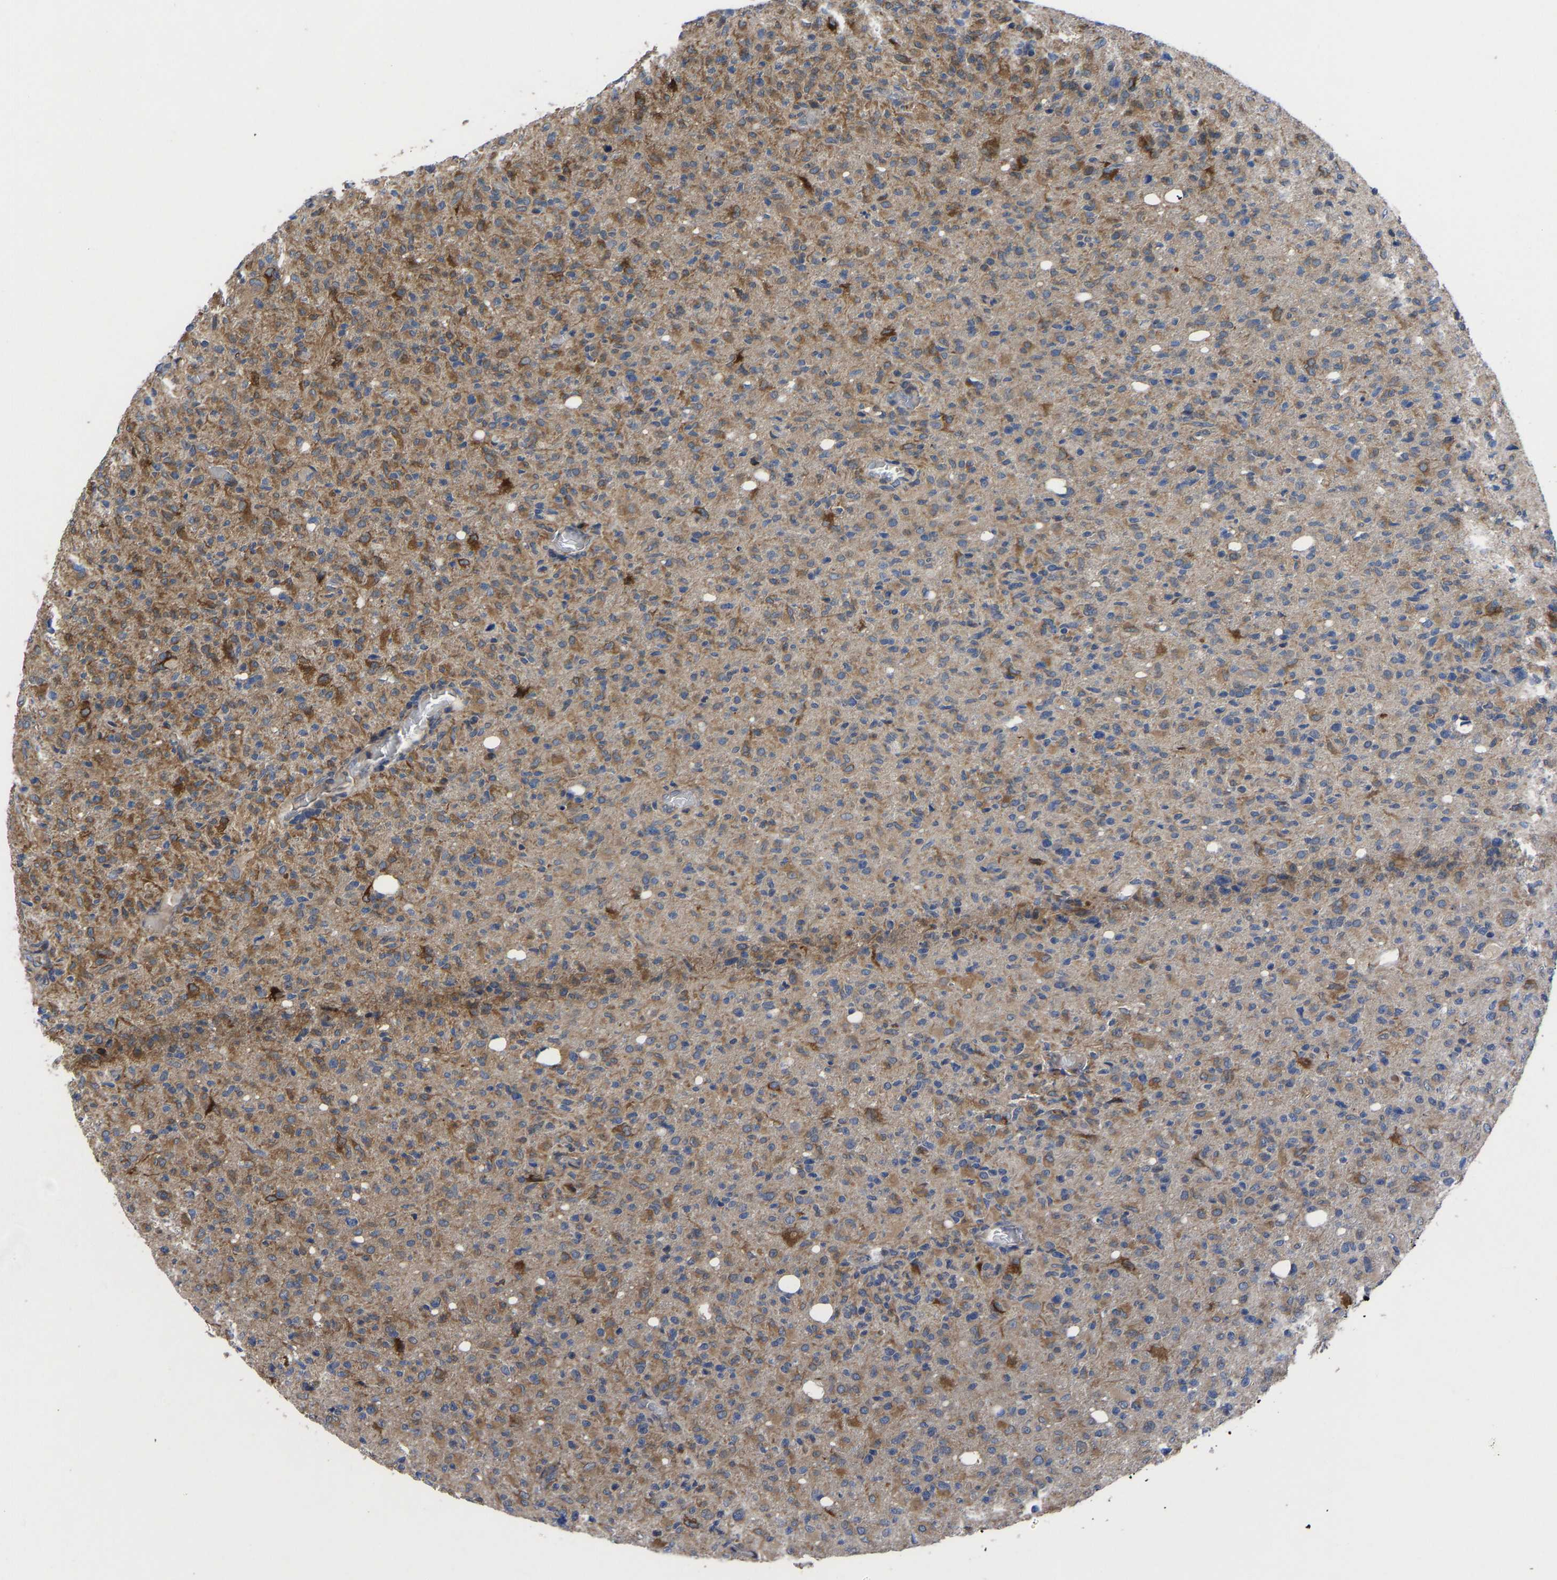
{"staining": {"intensity": "moderate", "quantity": ">75%", "location": "cytoplasmic/membranous"}, "tissue": "glioma", "cell_type": "Tumor cells", "image_type": "cancer", "snomed": [{"axis": "morphology", "description": "Glioma, malignant, High grade"}, {"axis": "topography", "description": "Brain"}], "caption": "Immunohistochemistry (IHC) of glioma shows medium levels of moderate cytoplasmic/membranous positivity in approximately >75% of tumor cells. The staining is performed using DAB (3,3'-diaminobenzidine) brown chromogen to label protein expression. The nuclei are counter-stained blue using hematoxylin.", "gene": "FRRS1", "patient": {"sex": "female", "age": 57}}